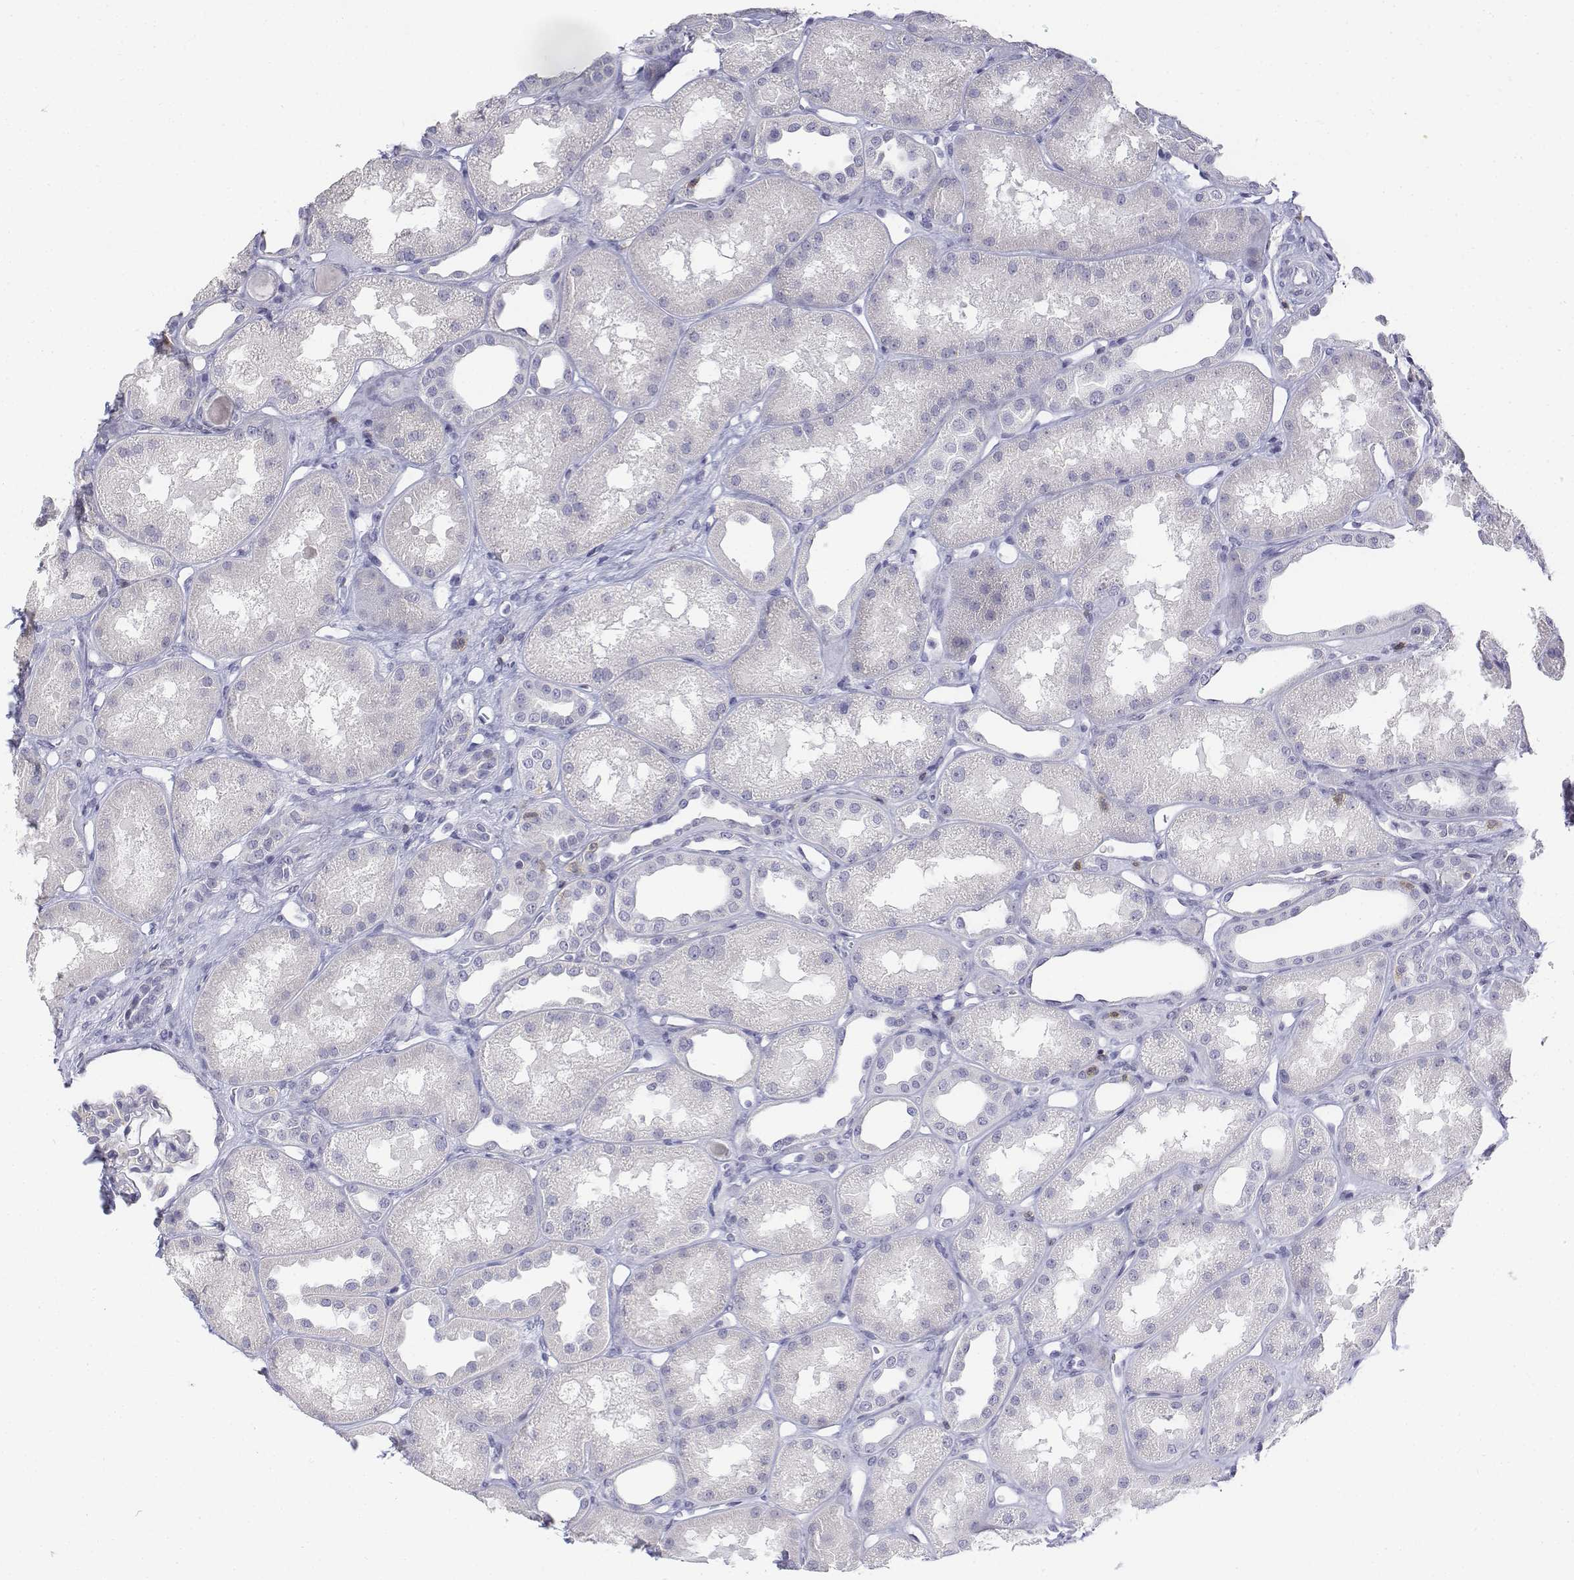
{"staining": {"intensity": "negative", "quantity": "none", "location": "none"}, "tissue": "kidney", "cell_type": "Cells in glomeruli", "image_type": "normal", "snomed": [{"axis": "morphology", "description": "Normal tissue, NOS"}, {"axis": "topography", "description": "Kidney"}], "caption": "This is a photomicrograph of immunohistochemistry staining of unremarkable kidney, which shows no expression in cells in glomeruli.", "gene": "CD3E", "patient": {"sex": "male", "age": 61}}